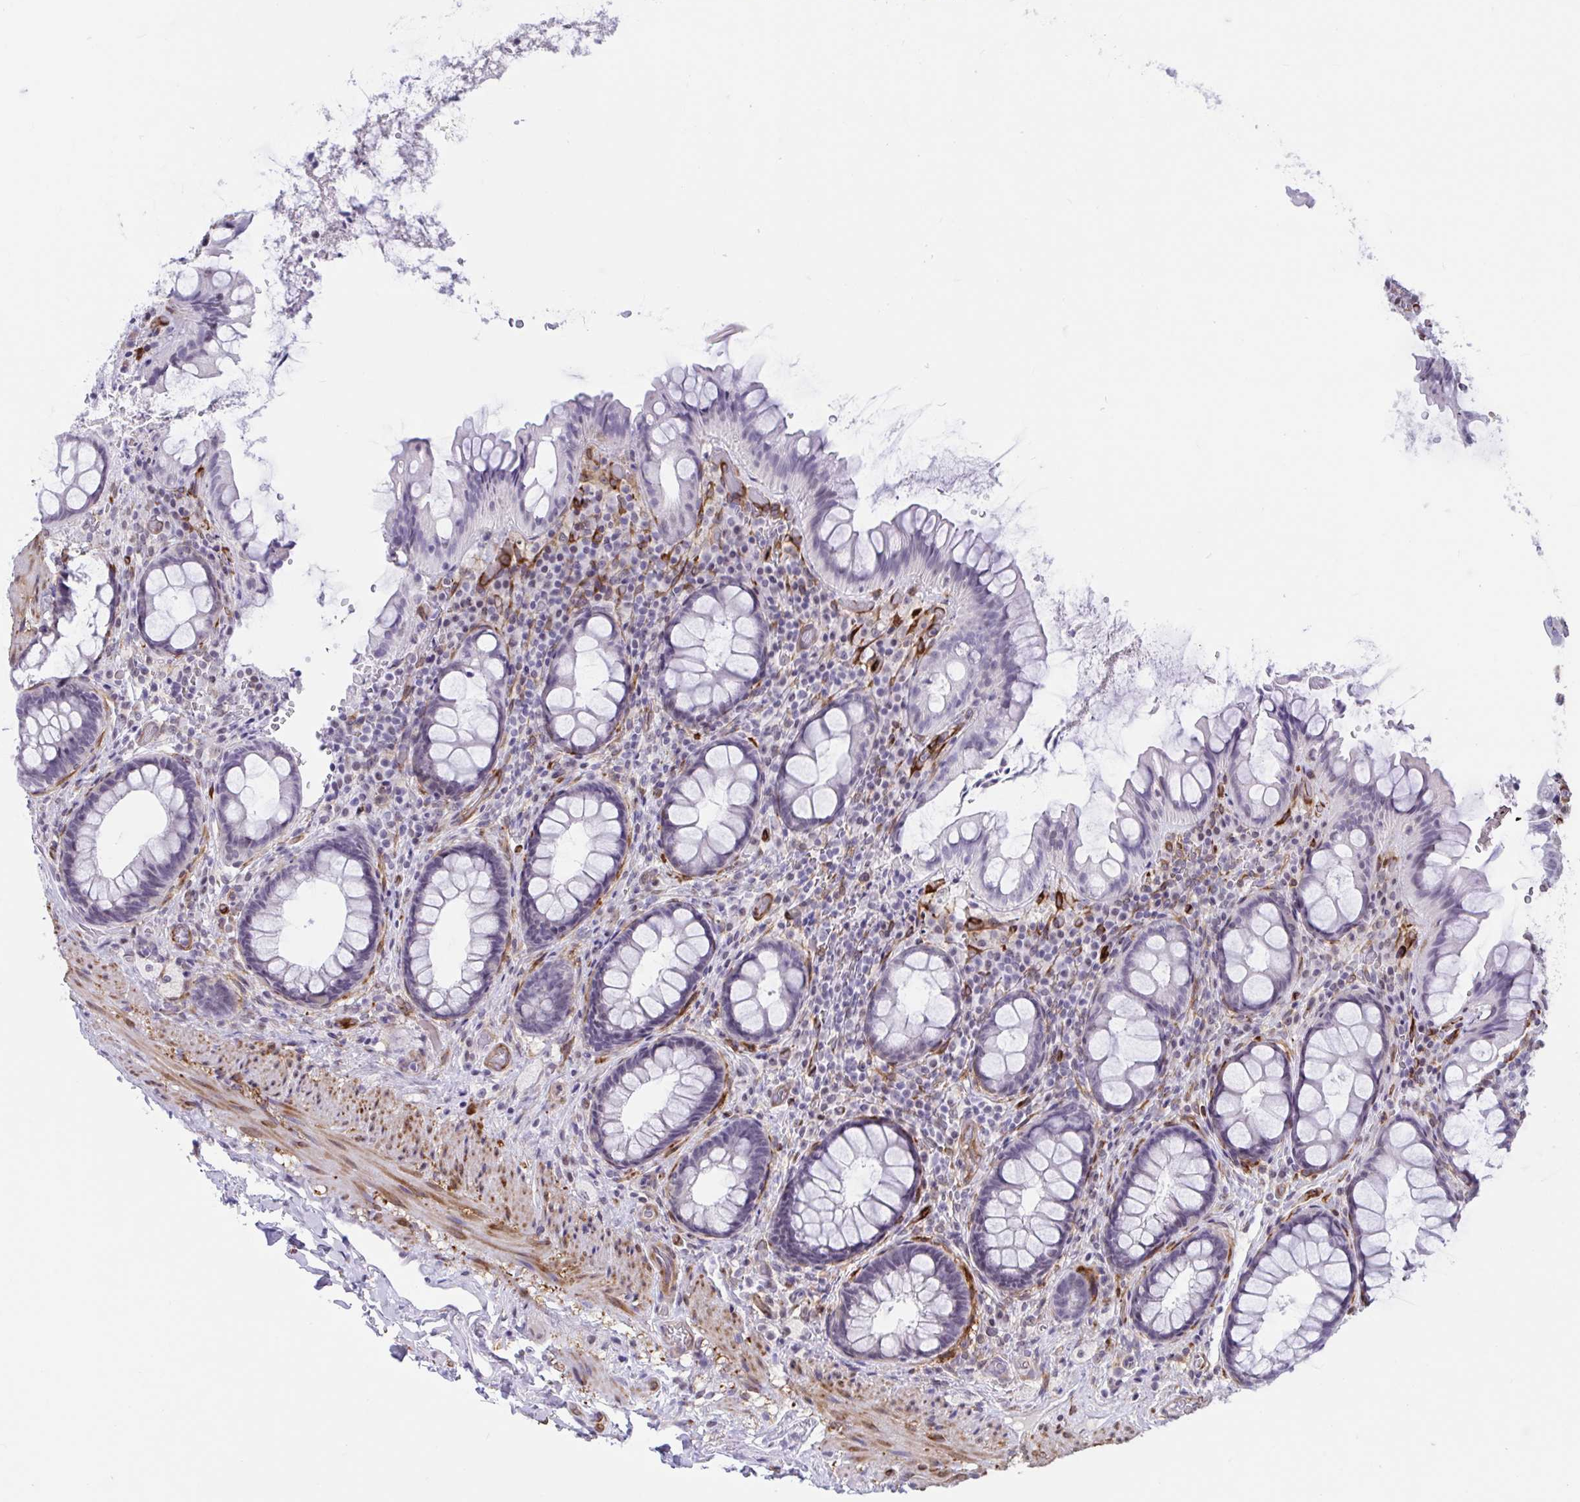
{"staining": {"intensity": "negative", "quantity": "none", "location": "none"}, "tissue": "rectum", "cell_type": "Glandular cells", "image_type": "normal", "snomed": [{"axis": "morphology", "description": "Normal tissue, NOS"}, {"axis": "topography", "description": "Rectum"}, {"axis": "topography", "description": "Peripheral nerve tissue"}], "caption": "High power microscopy histopathology image of an IHC micrograph of unremarkable rectum, revealing no significant positivity in glandular cells.", "gene": "EML1", "patient": {"sex": "female", "age": 69}}